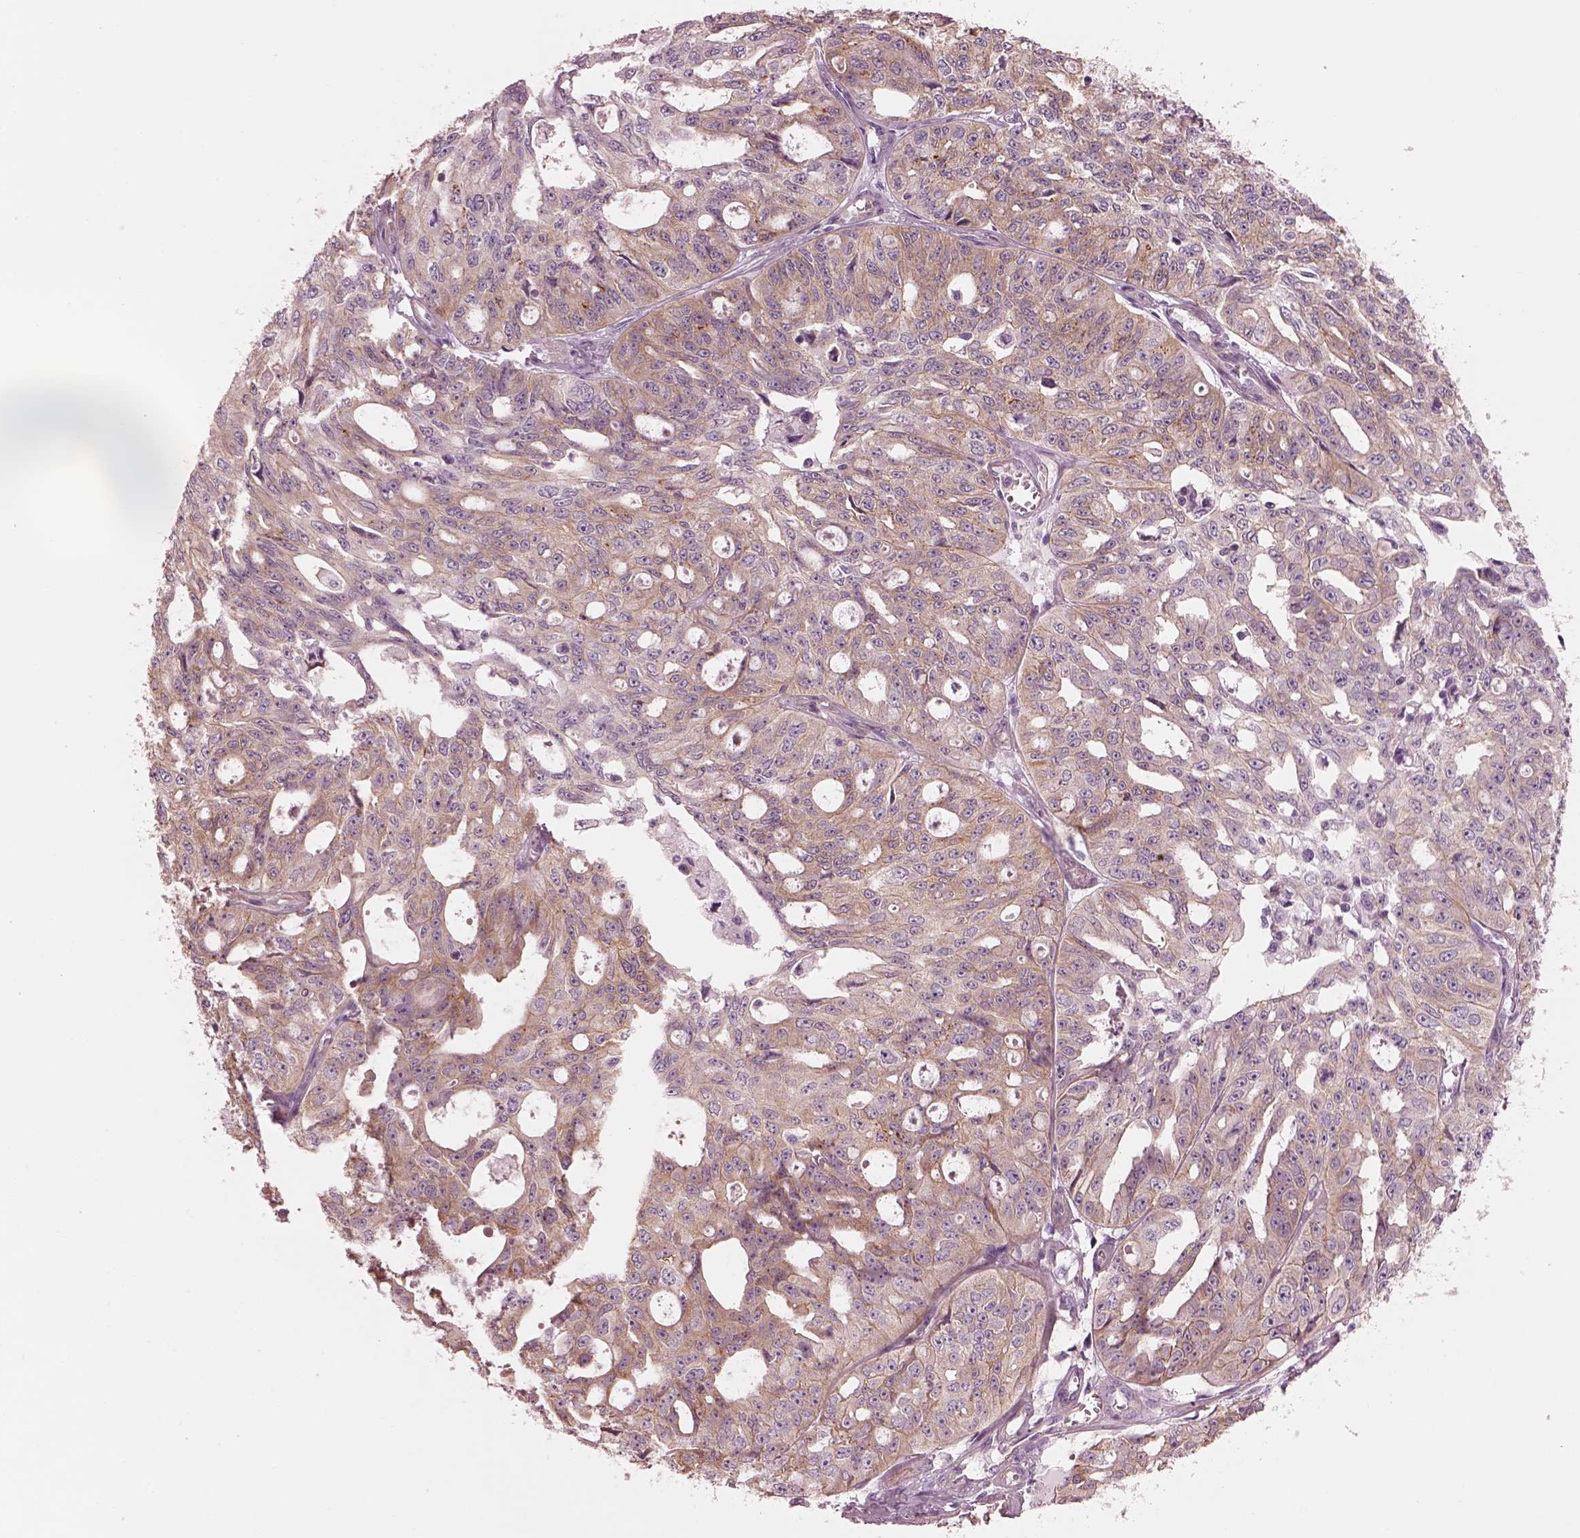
{"staining": {"intensity": "weak", "quantity": ">75%", "location": "cytoplasmic/membranous"}, "tissue": "ovarian cancer", "cell_type": "Tumor cells", "image_type": "cancer", "snomed": [{"axis": "morphology", "description": "Carcinoma, endometroid"}, {"axis": "topography", "description": "Ovary"}], "caption": "The photomicrograph displays immunohistochemical staining of ovarian cancer (endometroid carcinoma). There is weak cytoplasmic/membranous positivity is seen in about >75% of tumor cells.", "gene": "ELAPOR1", "patient": {"sex": "female", "age": 65}}